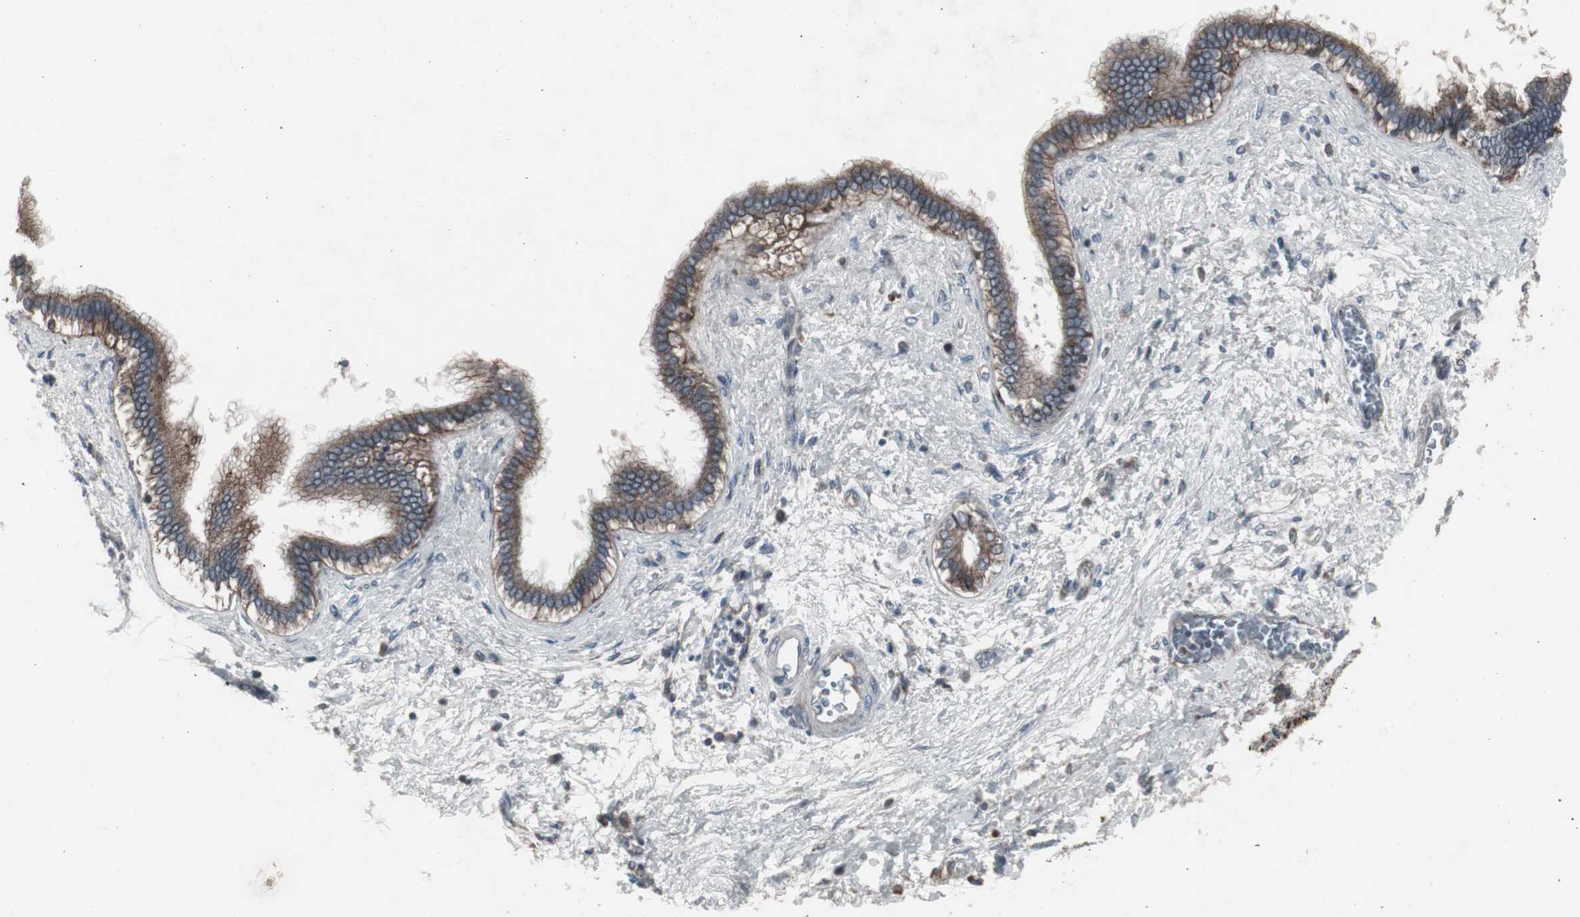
{"staining": {"intensity": "moderate", "quantity": "25%-75%", "location": "cytoplasmic/membranous"}, "tissue": "liver cancer", "cell_type": "Tumor cells", "image_type": "cancer", "snomed": [{"axis": "morphology", "description": "Cholangiocarcinoma"}, {"axis": "topography", "description": "Liver"}], "caption": "About 25%-75% of tumor cells in liver cancer show moderate cytoplasmic/membranous protein positivity as visualized by brown immunohistochemical staining.", "gene": "SSTR2", "patient": {"sex": "male", "age": 50}}